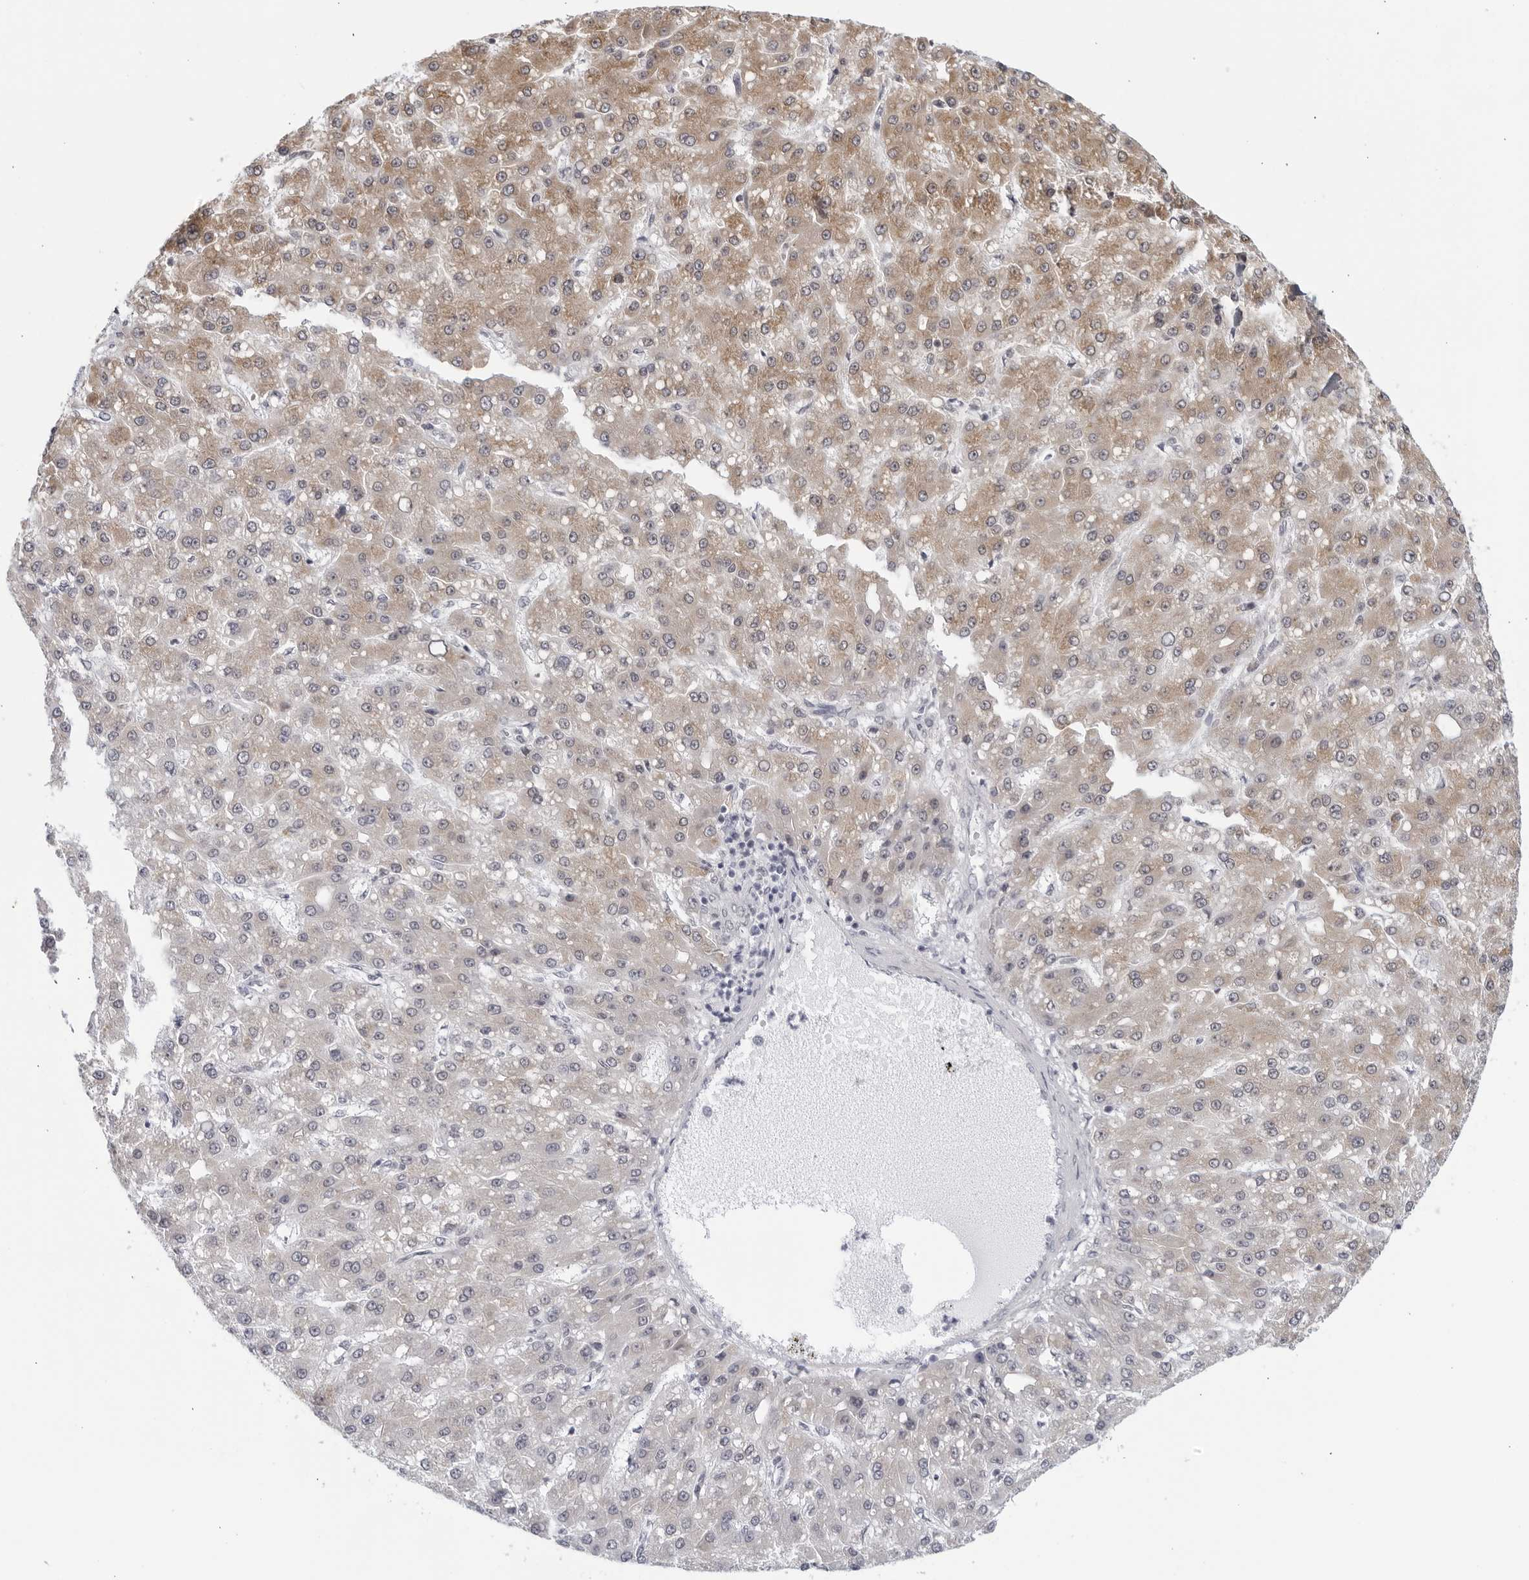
{"staining": {"intensity": "weak", "quantity": "25%-75%", "location": "cytoplasmic/membranous"}, "tissue": "liver cancer", "cell_type": "Tumor cells", "image_type": "cancer", "snomed": [{"axis": "morphology", "description": "Carcinoma, Hepatocellular, NOS"}, {"axis": "topography", "description": "Liver"}], "caption": "Immunohistochemistry (DAB) staining of human liver cancer demonstrates weak cytoplasmic/membranous protein positivity in about 25%-75% of tumor cells.", "gene": "WDTC1", "patient": {"sex": "male", "age": 67}}